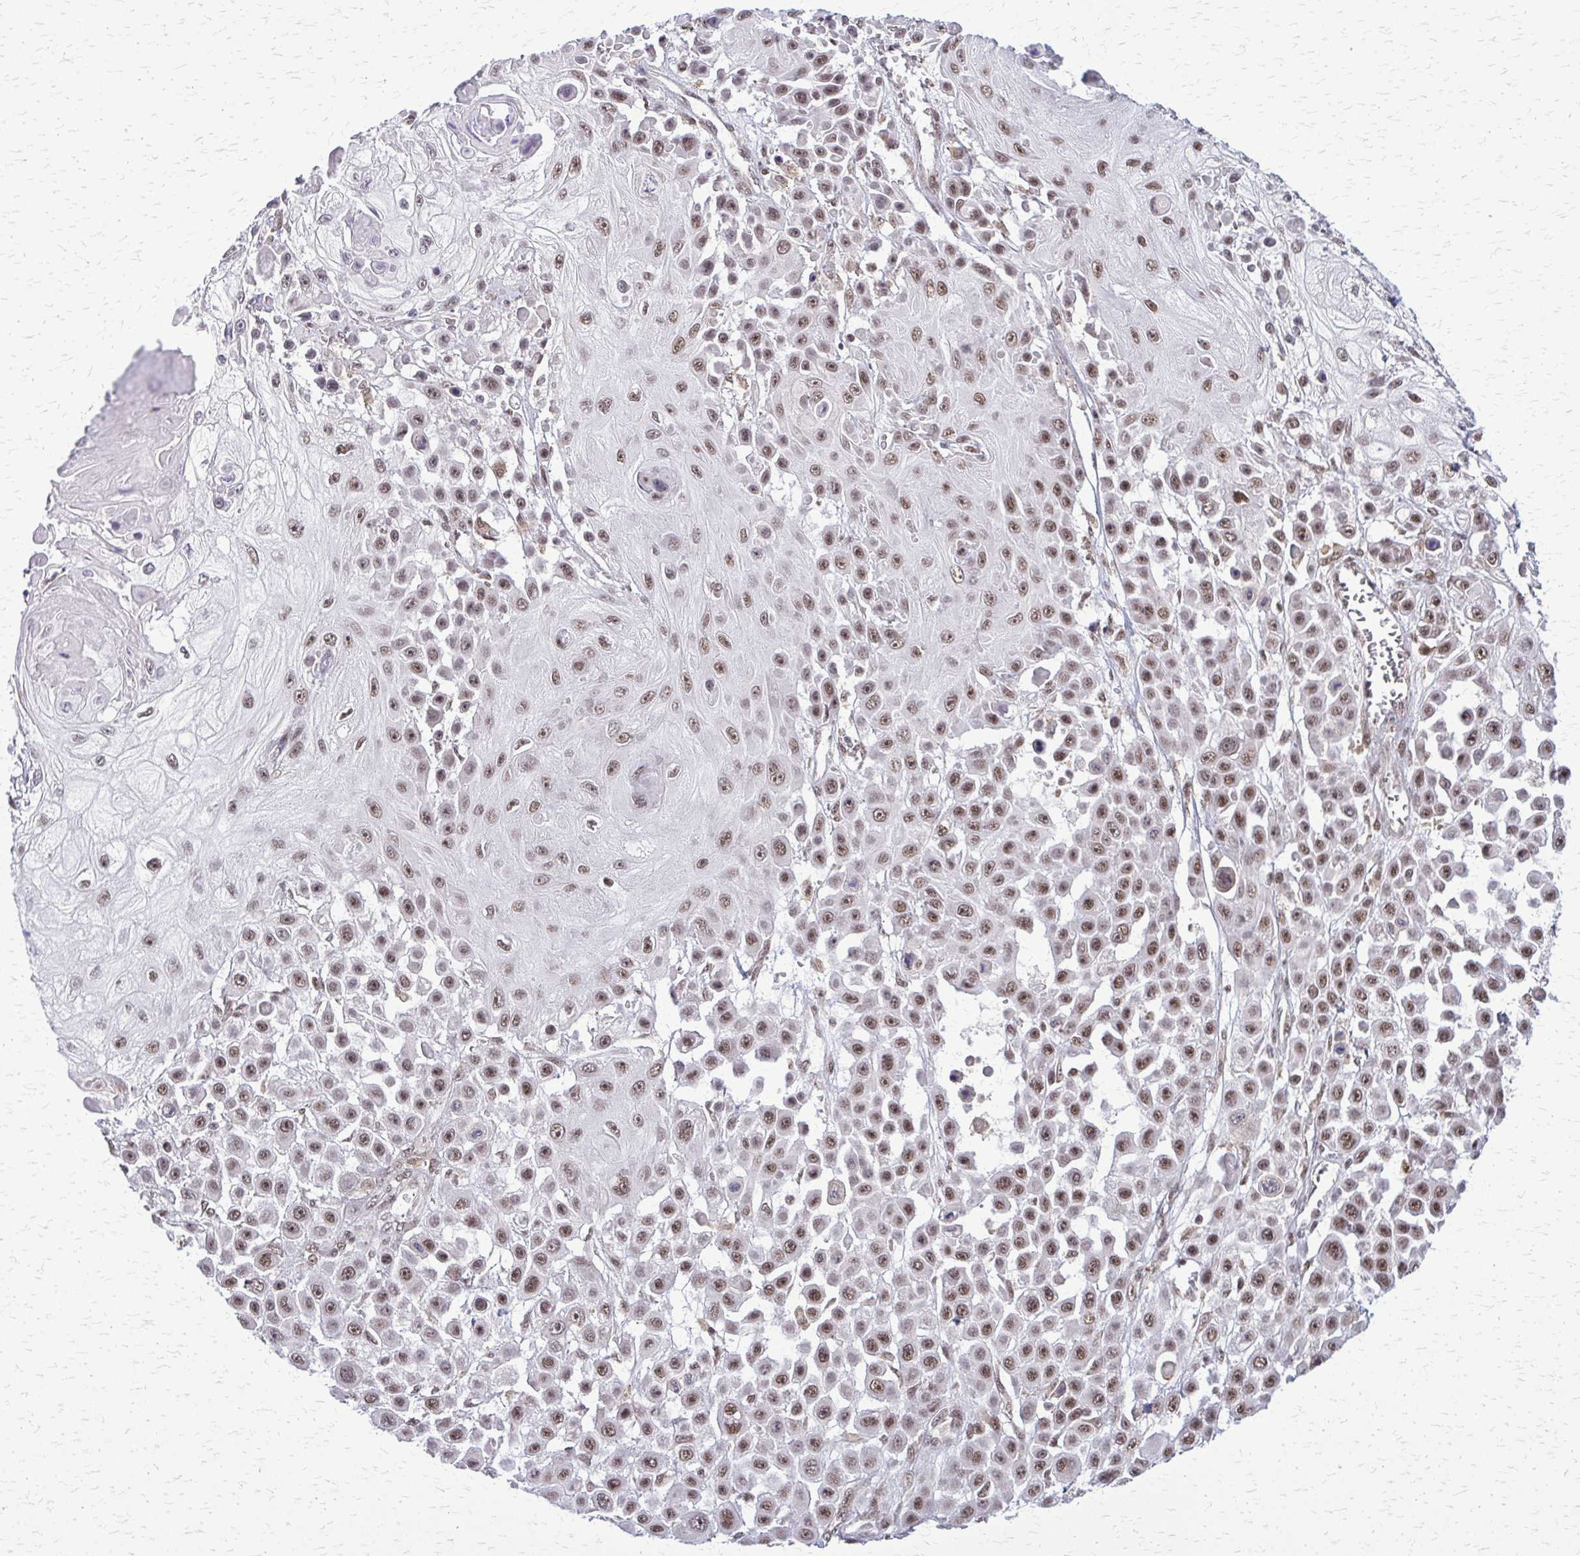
{"staining": {"intensity": "moderate", "quantity": ">75%", "location": "nuclear"}, "tissue": "skin cancer", "cell_type": "Tumor cells", "image_type": "cancer", "snomed": [{"axis": "morphology", "description": "Squamous cell carcinoma, NOS"}, {"axis": "topography", "description": "Skin"}], "caption": "The image demonstrates immunohistochemical staining of skin squamous cell carcinoma. There is moderate nuclear expression is identified in approximately >75% of tumor cells. Ihc stains the protein in brown and the nuclei are stained blue.", "gene": "HDAC3", "patient": {"sex": "male", "age": 67}}